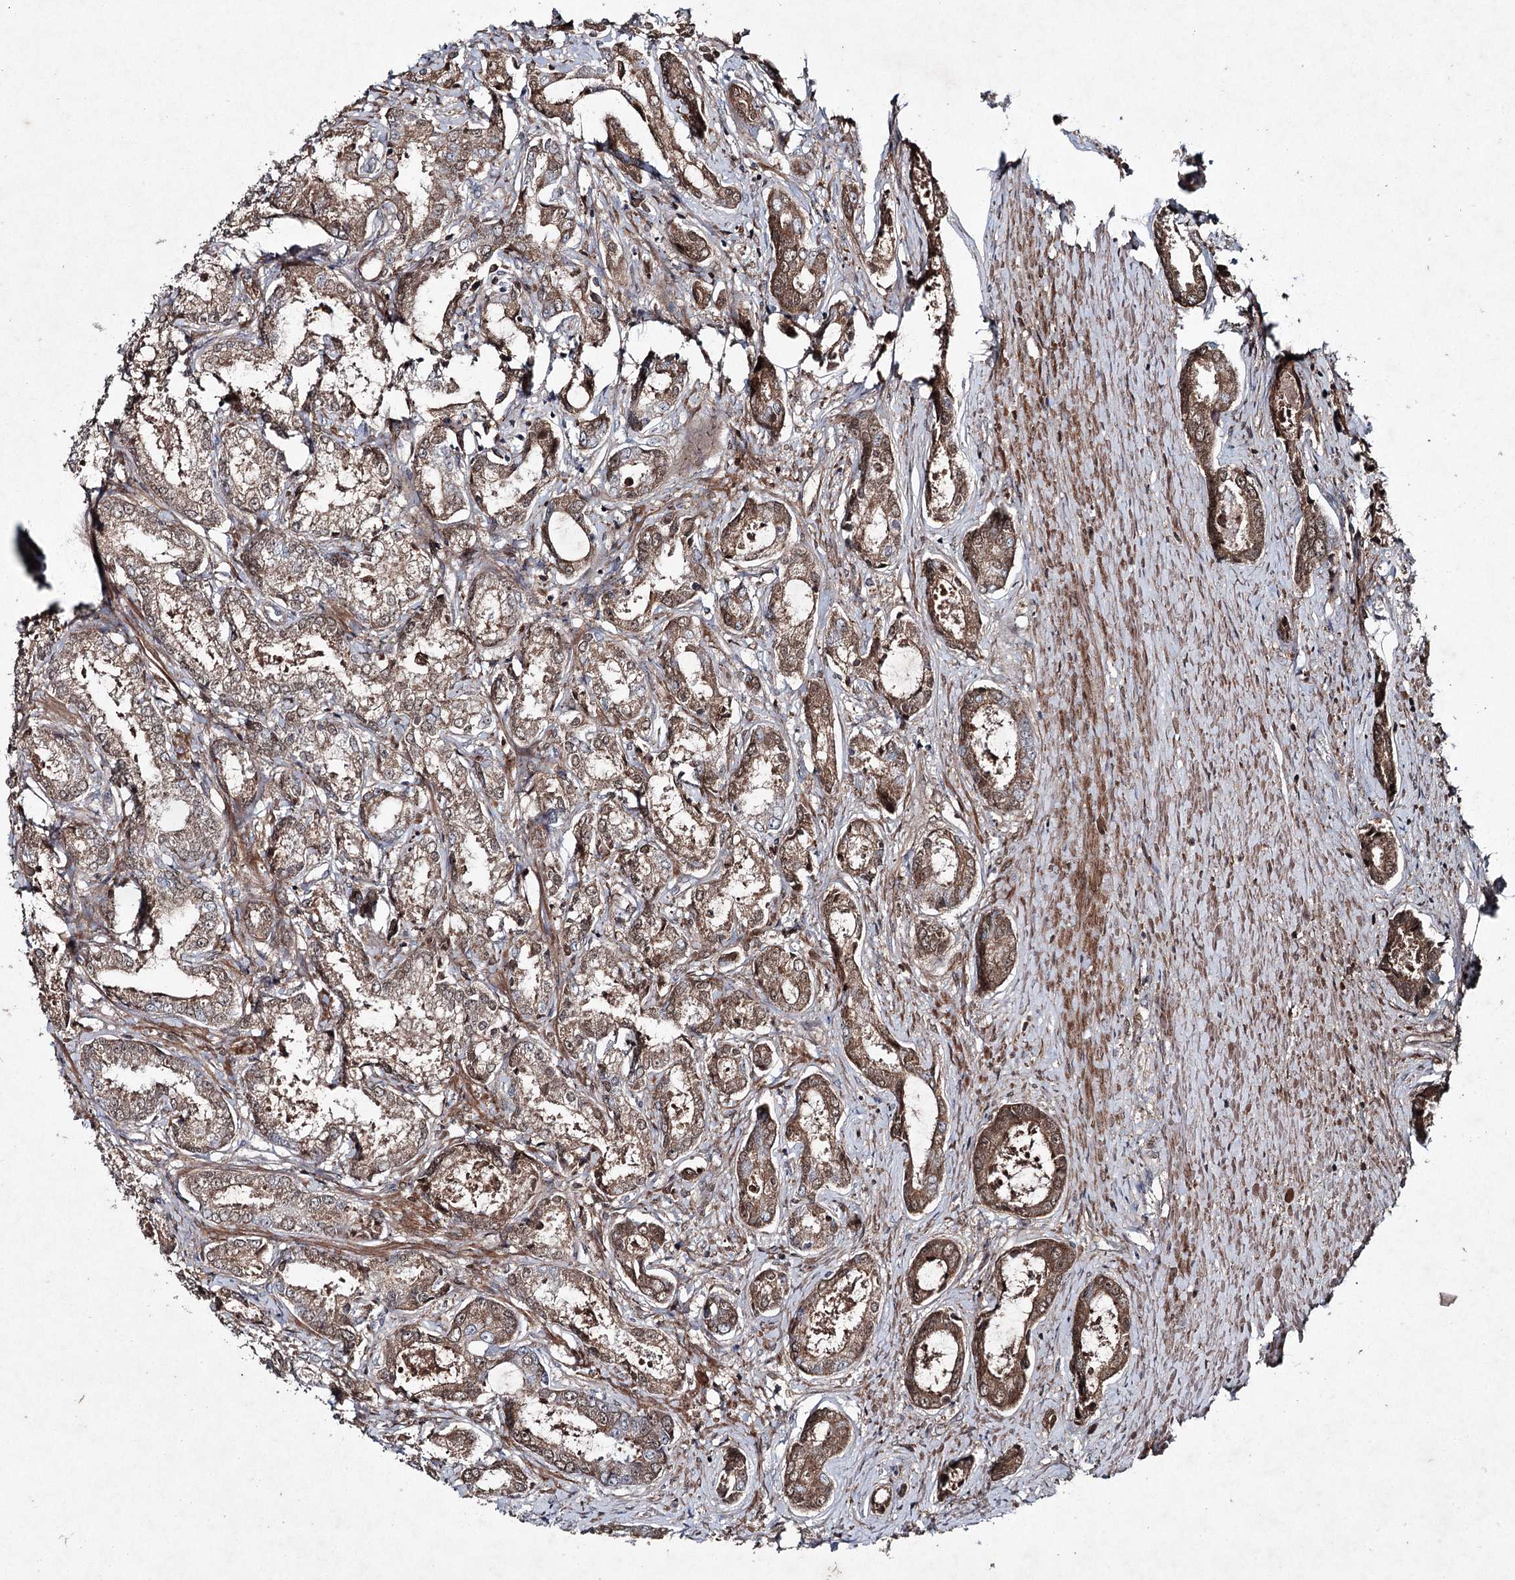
{"staining": {"intensity": "moderate", "quantity": "25%-75%", "location": "cytoplasmic/membranous,nuclear"}, "tissue": "prostate cancer", "cell_type": "Tumor cells", "image_type": "cancer", "snomed": [{"axis": "morphology", "description": "Adenocarcinoma, Low grade"}, {"axis": "topography", "description": "Prostate"}], "caption": "Immunohistochemical staining of prostate low-grade adenocarcinoma reveals medium levels of moderate cytoplasmic/membranous and nuclear protein expression in about 25%-75% of tumor cells. (DAB (3,3'-diaminobenzidine) = brown stain, brightfield microscopy at high magnification).", "gene": "PGLYRP2", "patient": {"sex": "male", "age": 68}}